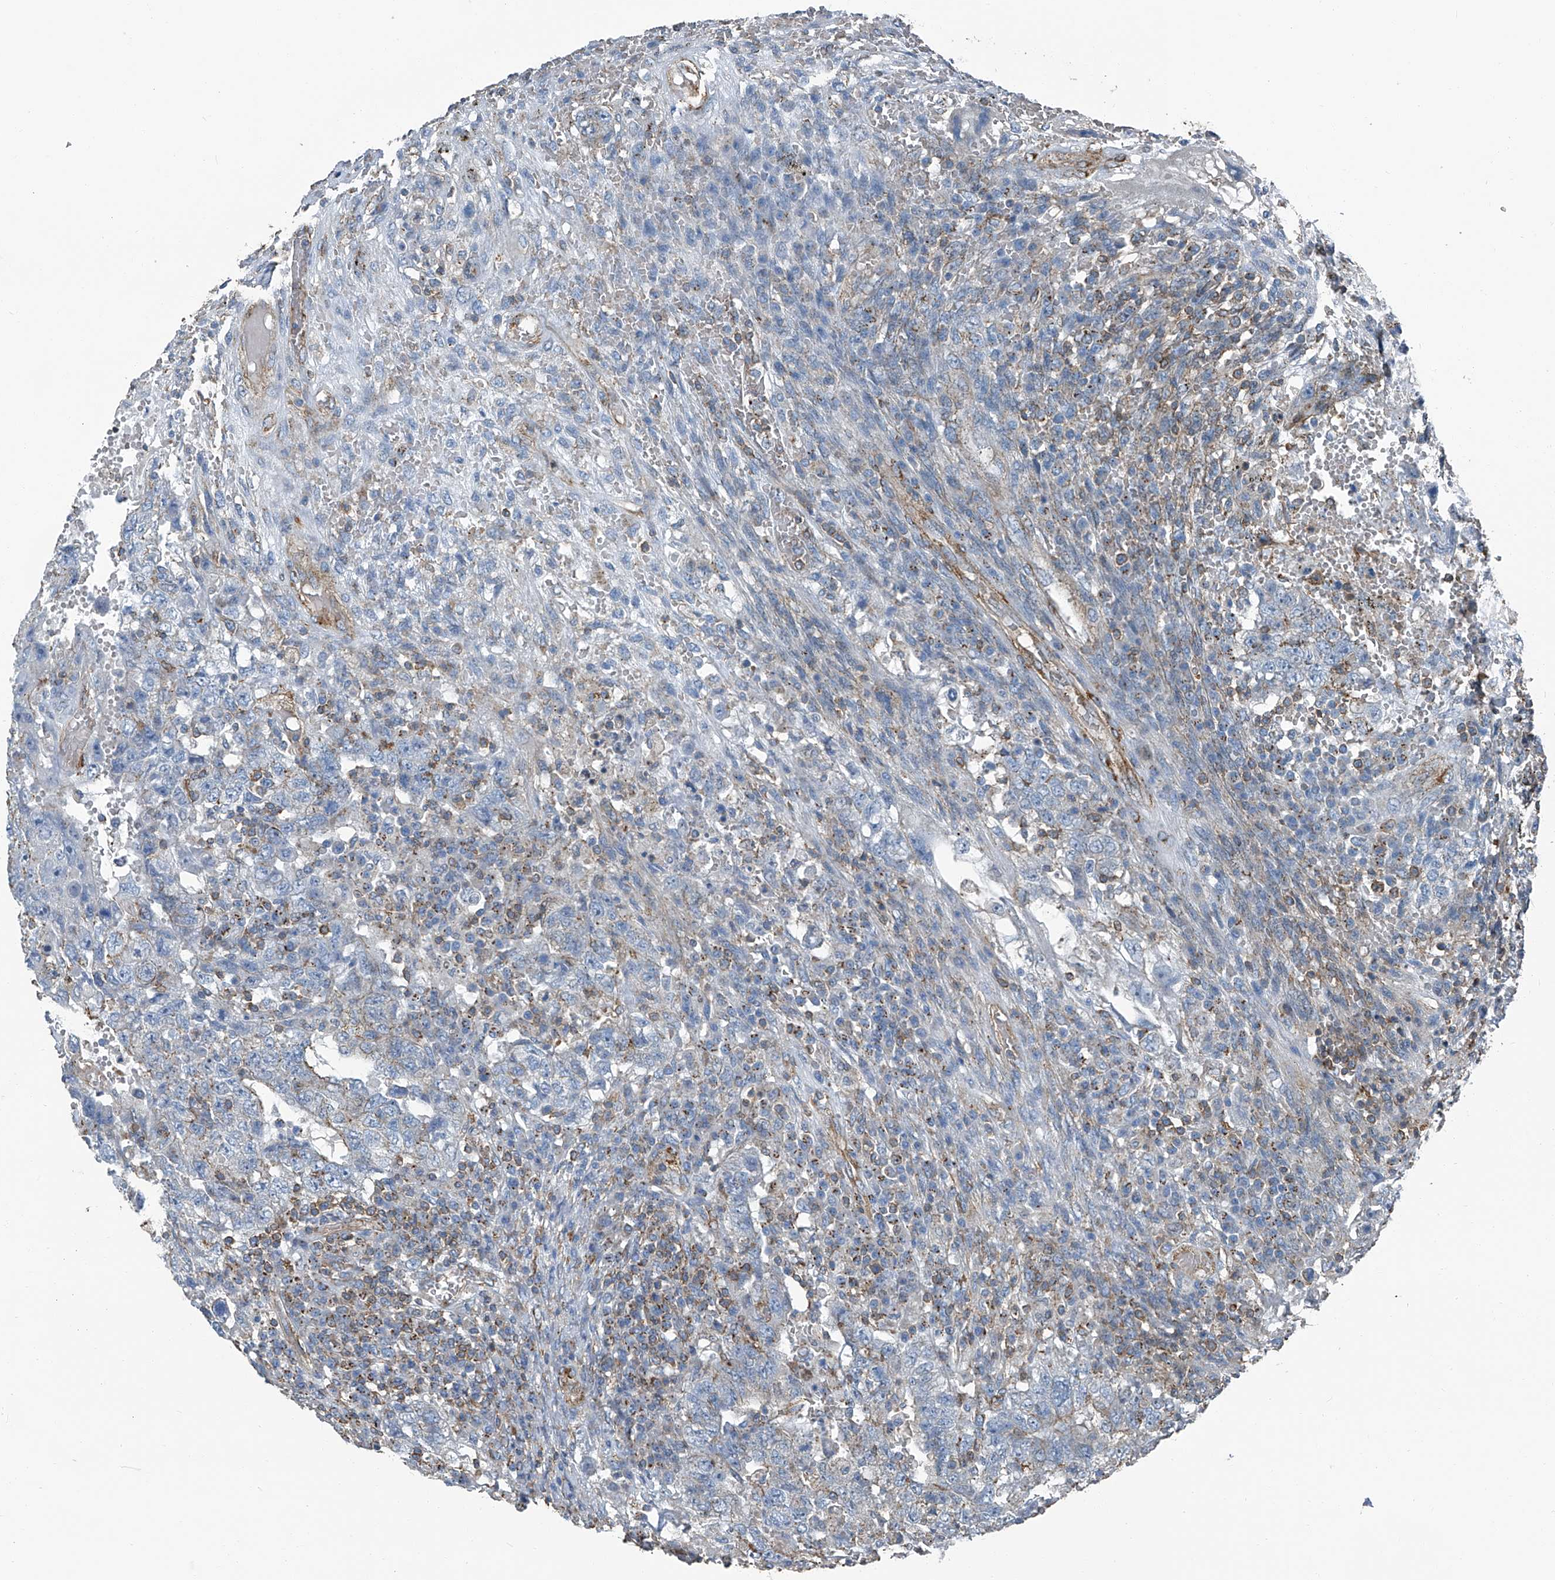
{"staining": {"intensity": "negative", "quantity": "none", "location": "none"}, "tissue": "testis cancer", "cell_type": "Tumor cells", "image_type": "cancer", "snomed": [{"axis": "morphology", "description": "Carcinoma, Embryonal, NOS"}, {"axis": "topography", "description": "Testis"}], "caption": "High magnification brightfield microscopy of testis cancer stained with DAB (3,3'-diaminobenzidine) (brown) and counterstained with hematoxylin (blue): tumor cells show no significant positivity.", "gene": "SEPTIN7", "patient": {"sex": "male", "age": 26}}